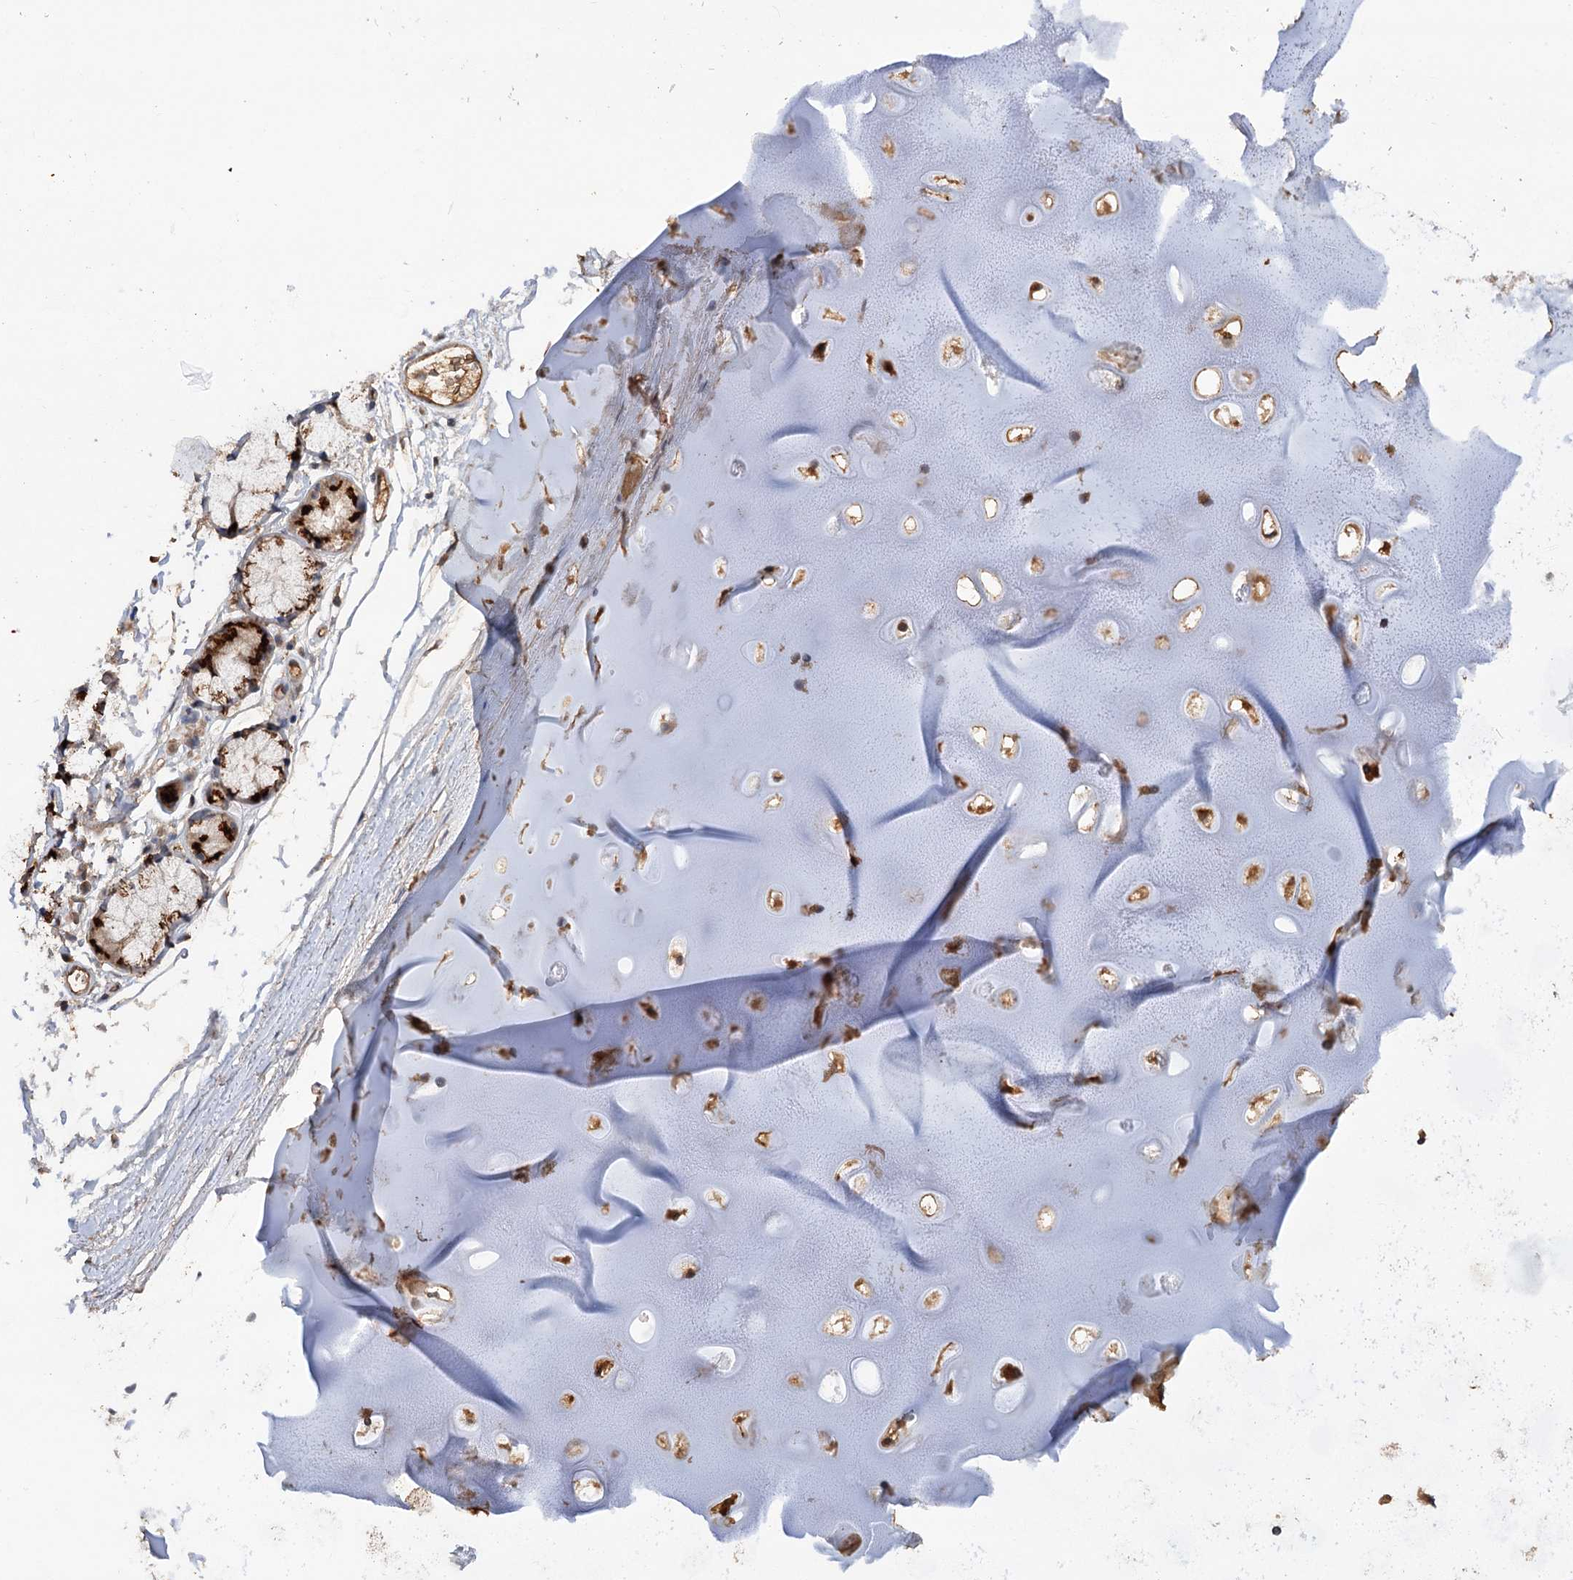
{"staining": {"intensity": "weak", "quantity": "25%-75%", "location": "cytoplasmic/membranous"}, "tissue": "adipose tissue", "cell_type": "Adipocytes", "image_type": "normal", "snomed": [{"axis": "morphology", "description": "Normal tissue, NOS"}, {"axis": "topography", "description": "Lymph node"}, {"axis": "topography", "description": "Bronchus"}], "caption": "Protein analysis of unremarkable adipose tissue displays weak cytoplasmic/membranous positivity in approximately 25%-75% of adipocytes.", "gene": "NUDCD2", "patient": {"sex": "male", "age": 63}}